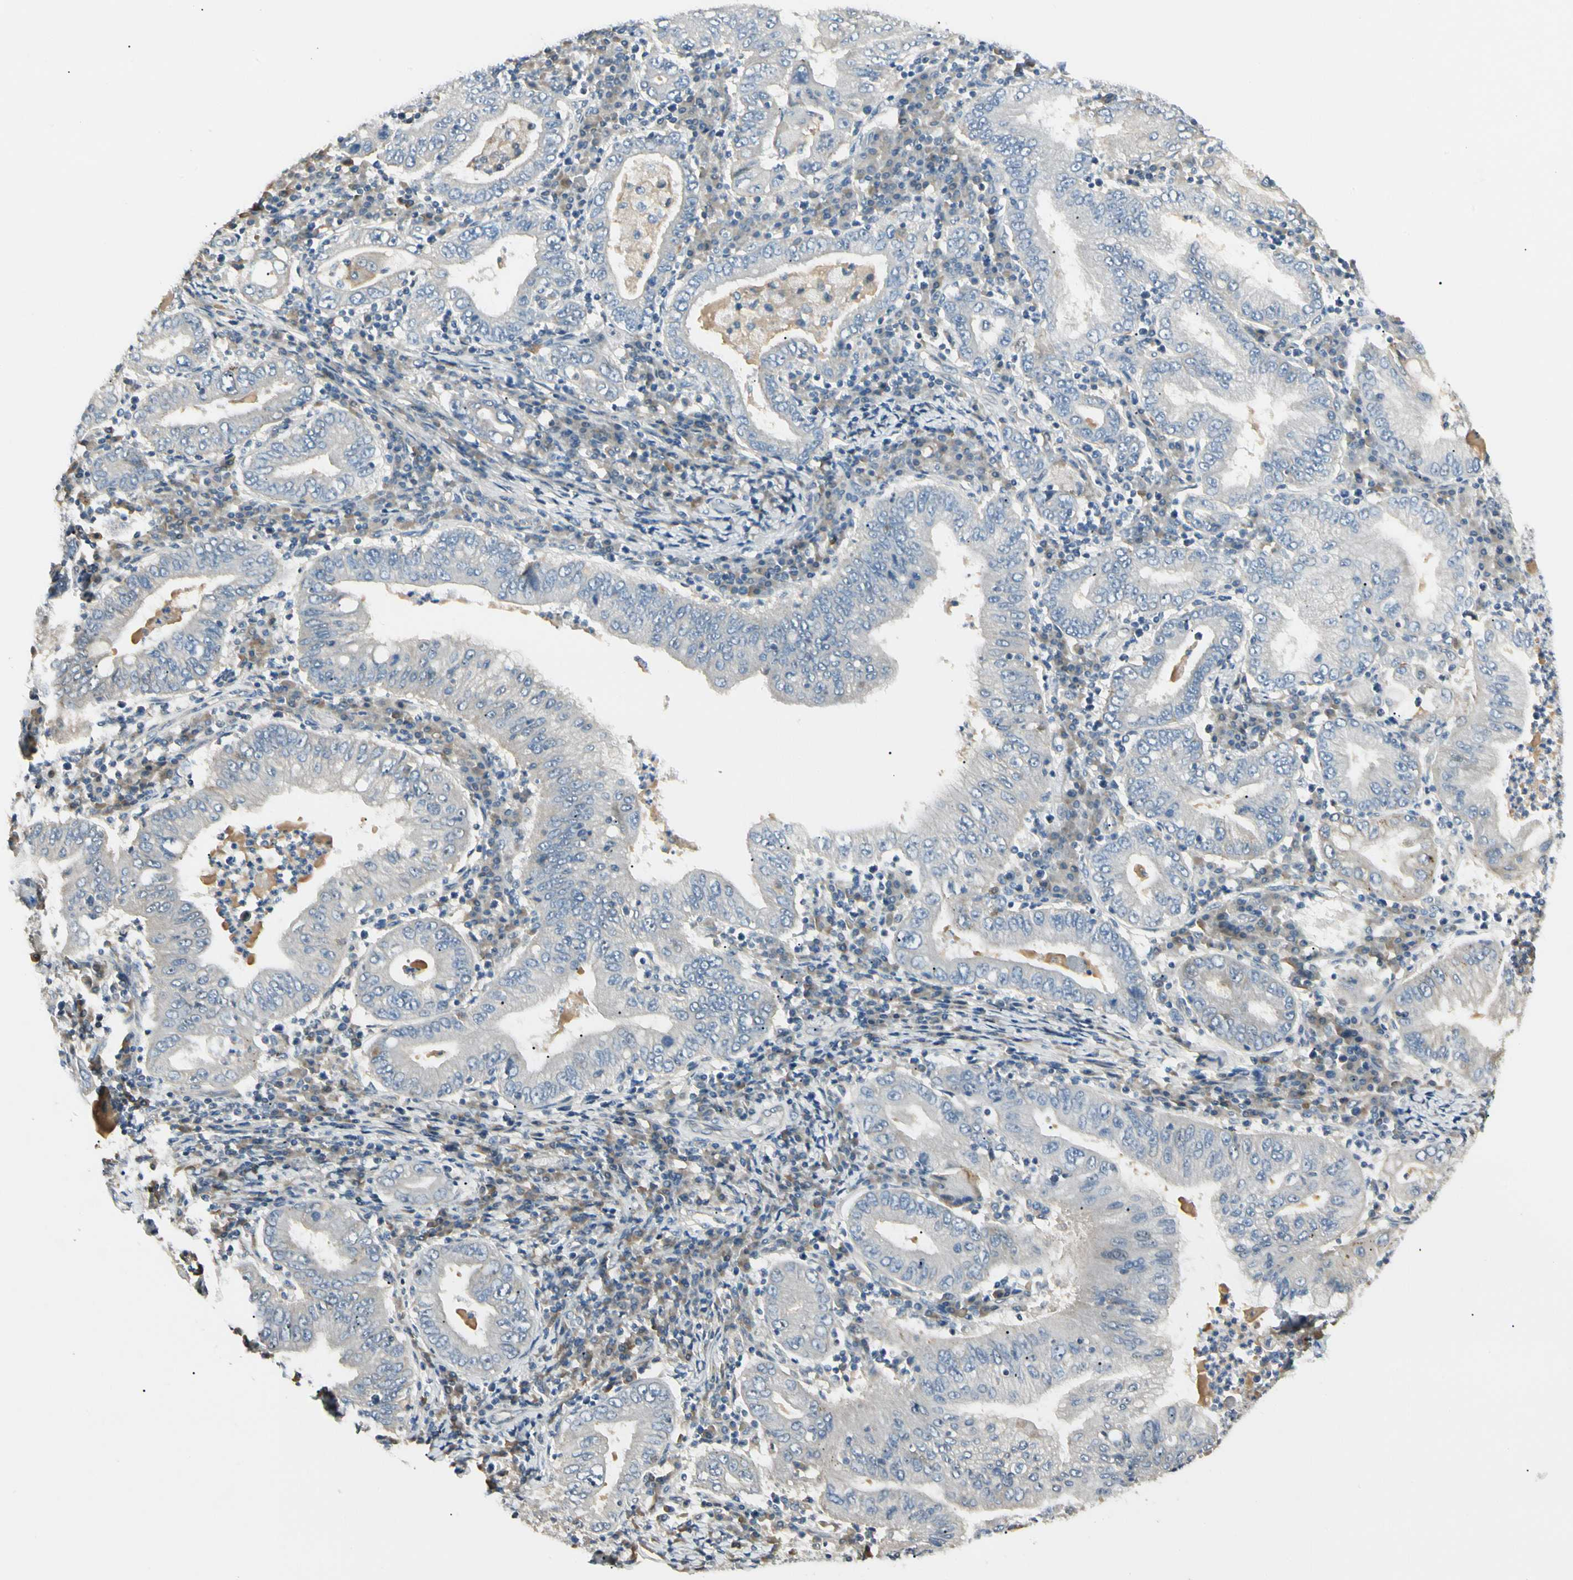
{"staining": {"intensity": "negative", "quantity": "none", "location": "none"}, "tissue": "stomach cancer", "cell_type": "Tumor cells", "image_type": "cancer", "snomed": [{"axis": "morphology", "description": "Normal tissue, NOS"}, {"axis": "morphology", "description": "Adenocarcinoma, NOS"}, {"axis": "topography", "description": "Esophagus"}, {"axis": "topography", "description": "Stomach, upper"}, {"axis": "topography", "description": "Peripheral nerve tissue"}], "caption": "Stomach cancer stained for a protein using IHC shows no staining tumor cells.", "gene": "P3H2", "patient": {"sex": "male", "age": 62}}